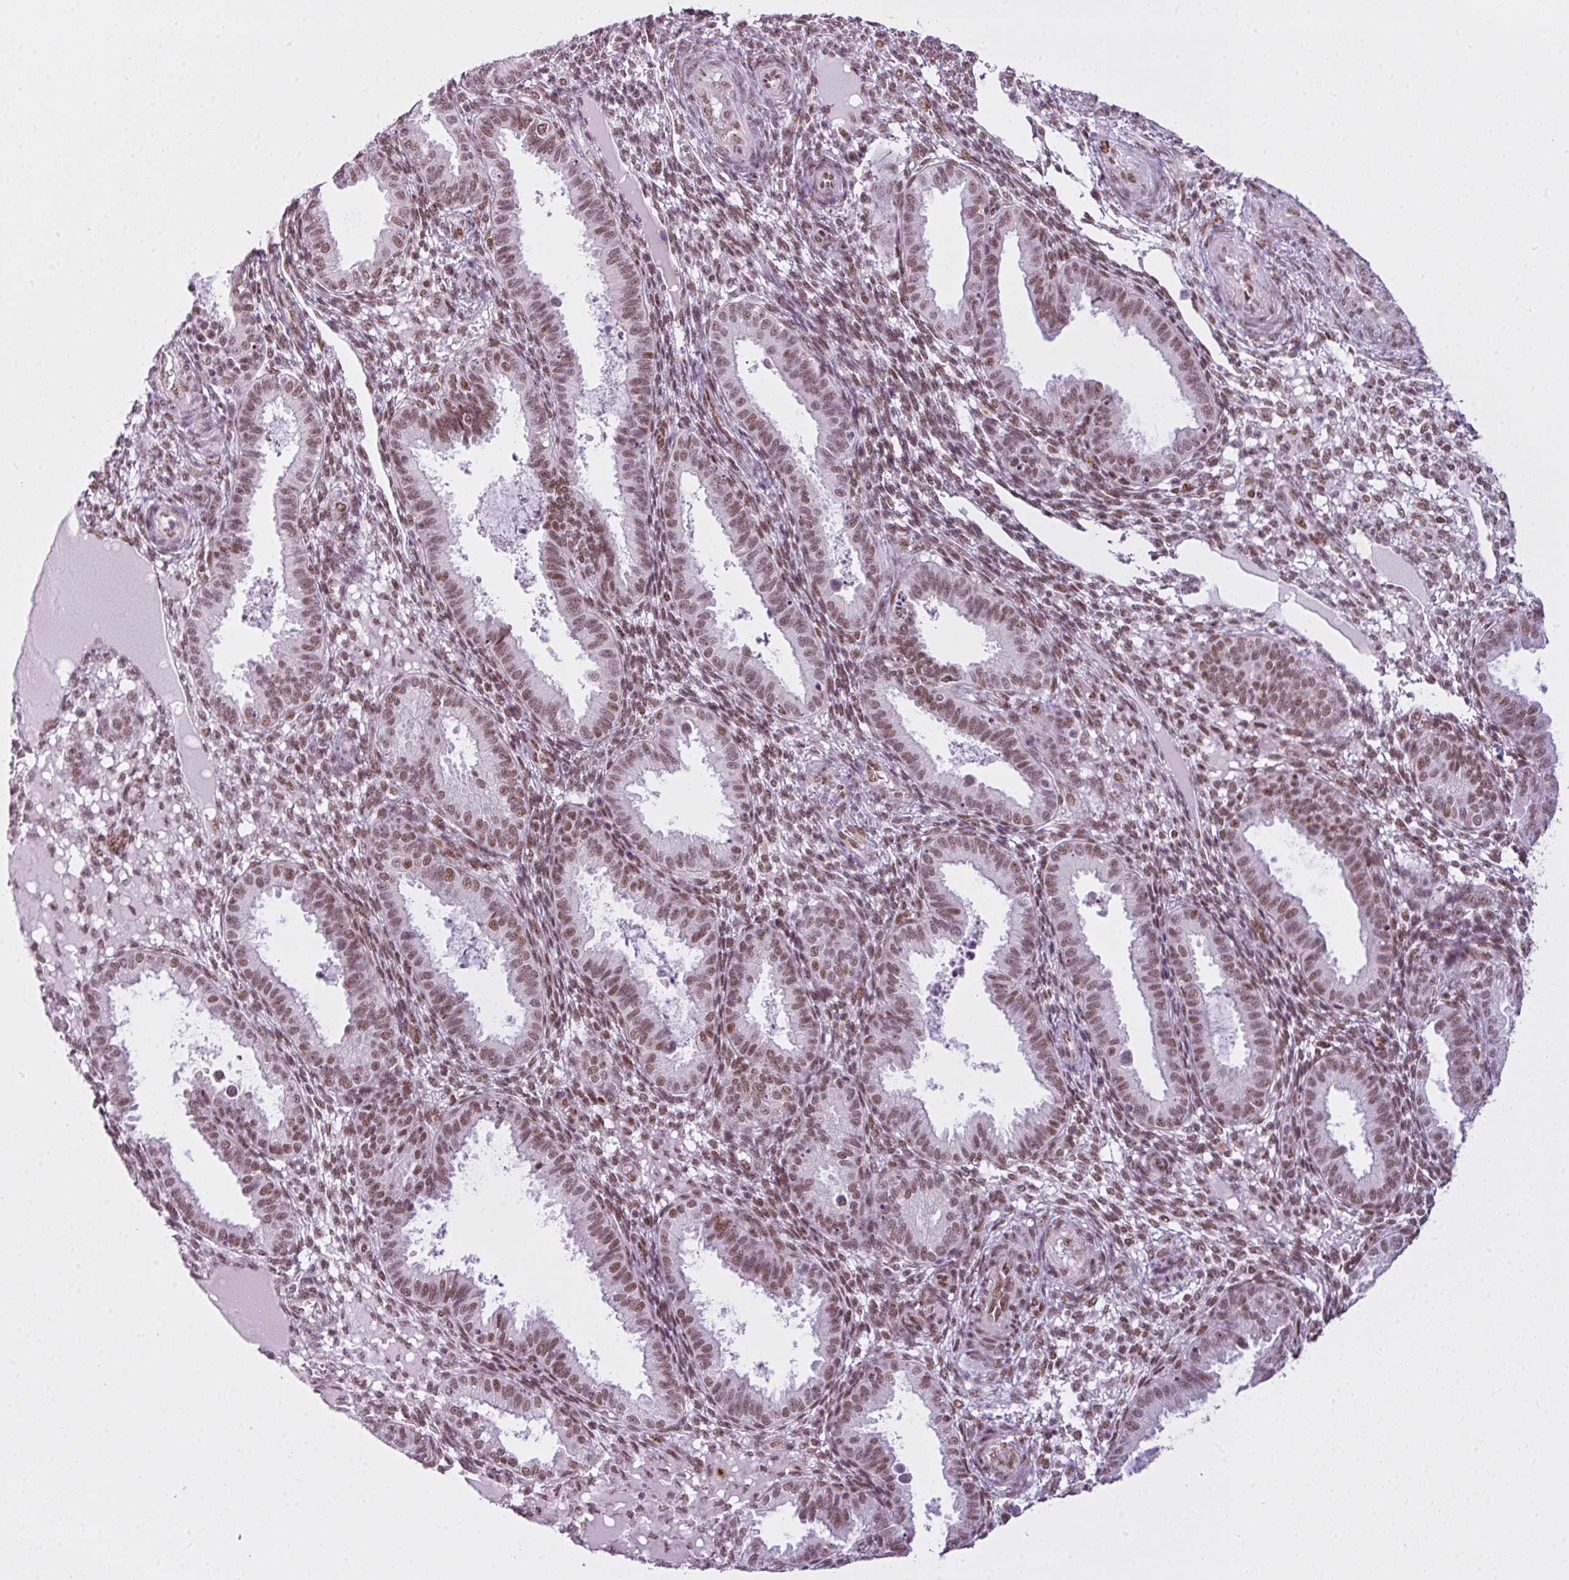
{"staining": {"intensity": "moderate", "quantity": "25%-75%", "location": "nuclear"}, "tissue": "endometrium", "cell_type": "Cells in endometrial stroma", "image_type": "normal", "snomed": [{"axis": "morphology", "description": "Normal tissue, NOS"}, {"axis": "topography", "description": "Endometrium"}], "caption": "This is a photomicrograph of immunohistochemistry staining of normal endometrium, which shows moderate expression in the nuclear of cells in endometrial stroma.", "gene": "ARL6IP4", "patient": {"sex": "female", "age": 33}}